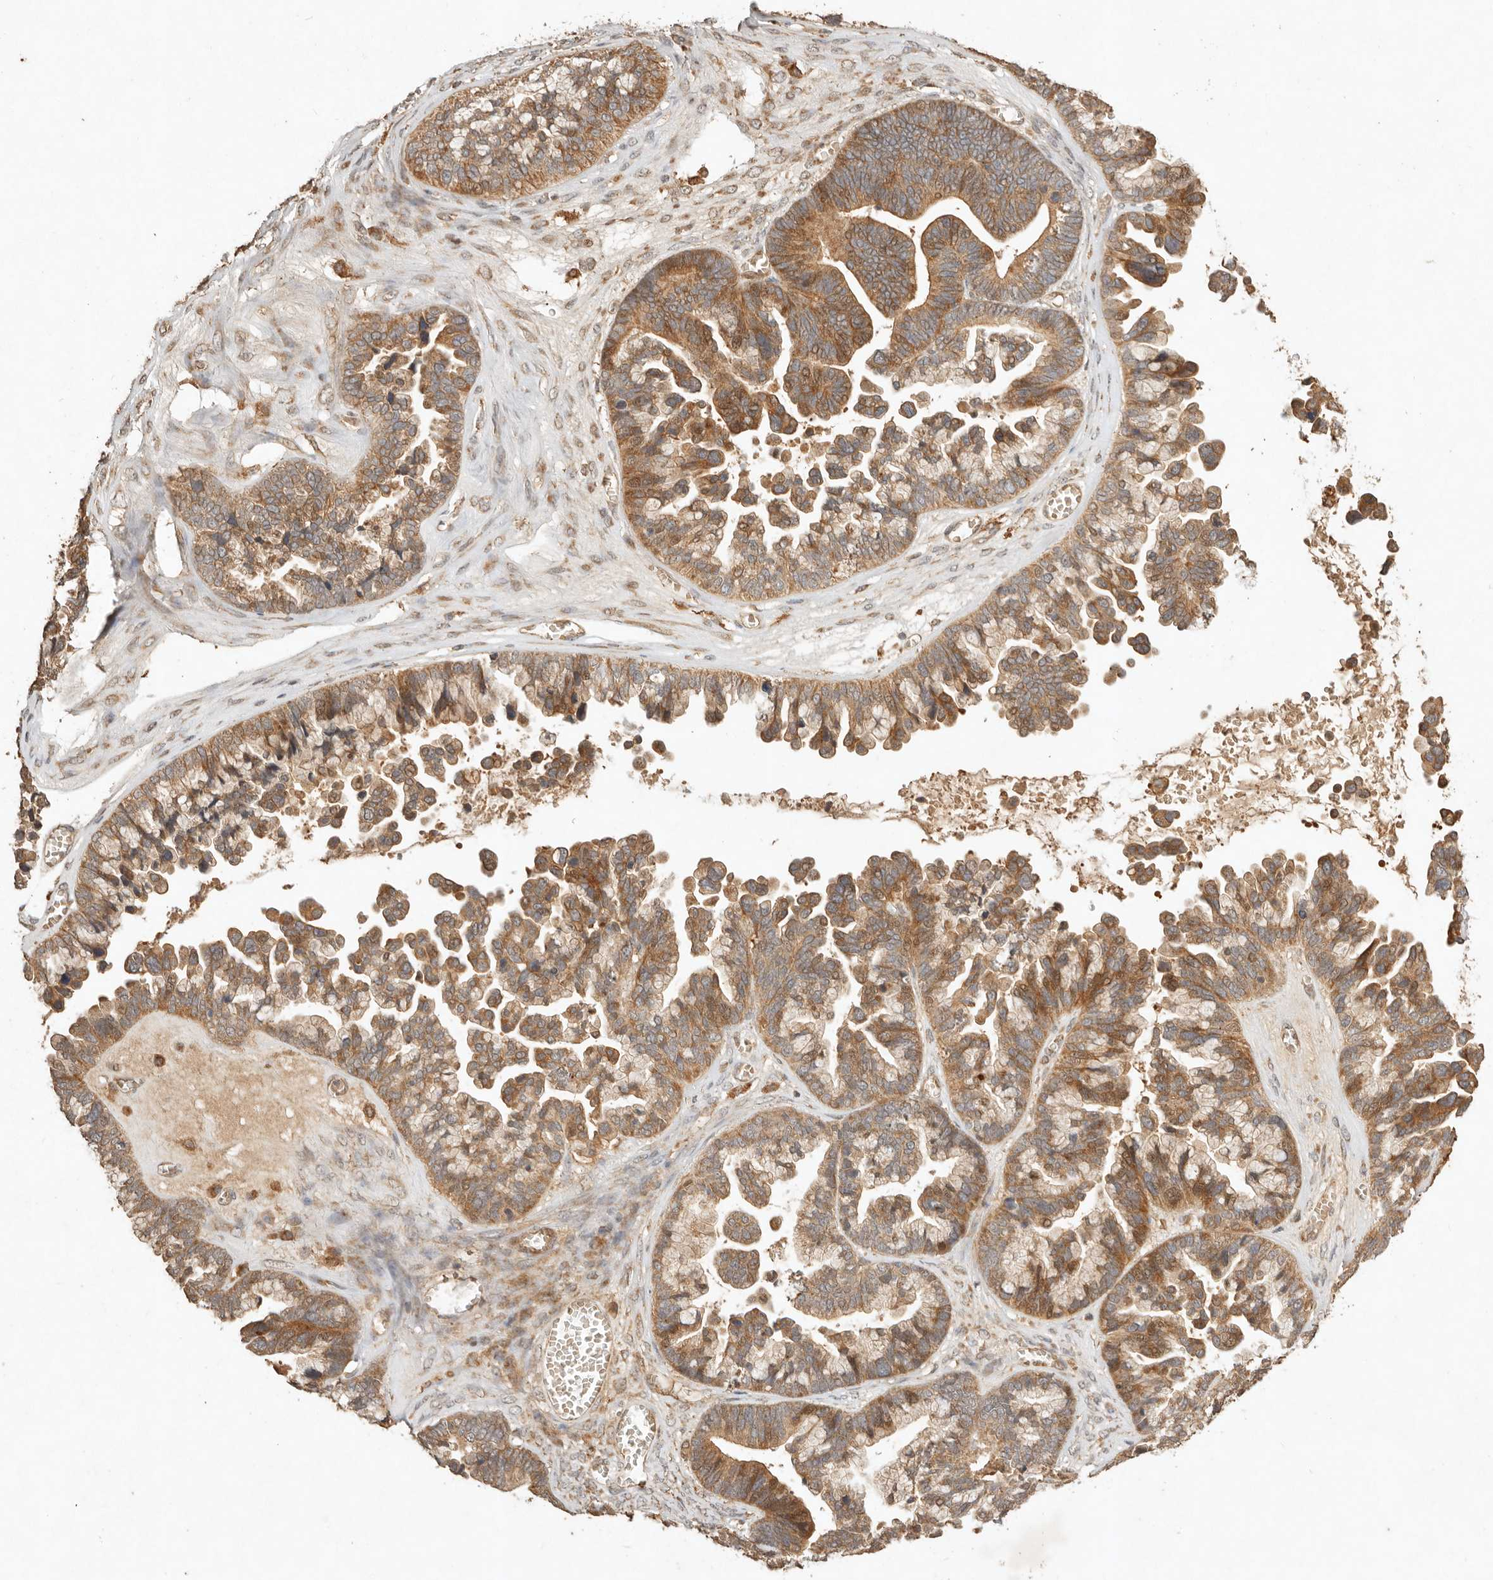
{"staining": {"intensity": "moderate", "quantity": ">75%", "location": "cytoplasmic/membranous"}, "tissue": "ovarian cancer", "cell_type": "Tumor cells", "image_type": "cancer", "snomed": [{"axis": "morphology", "description": "Cystadenocarcinoma, serous, NOS"}, {"axis": "topography", "description": "Ovary"}], "caption": "Immunohistochemical staining of human serous cystadenocarcinoma (ovarian) exhibits medium levels of moderate cytoplasmic/membranous staining in about >75% of tumor cells.", "gene": "CLEC4C", "patient": {"sex": "female", "age": 56}}